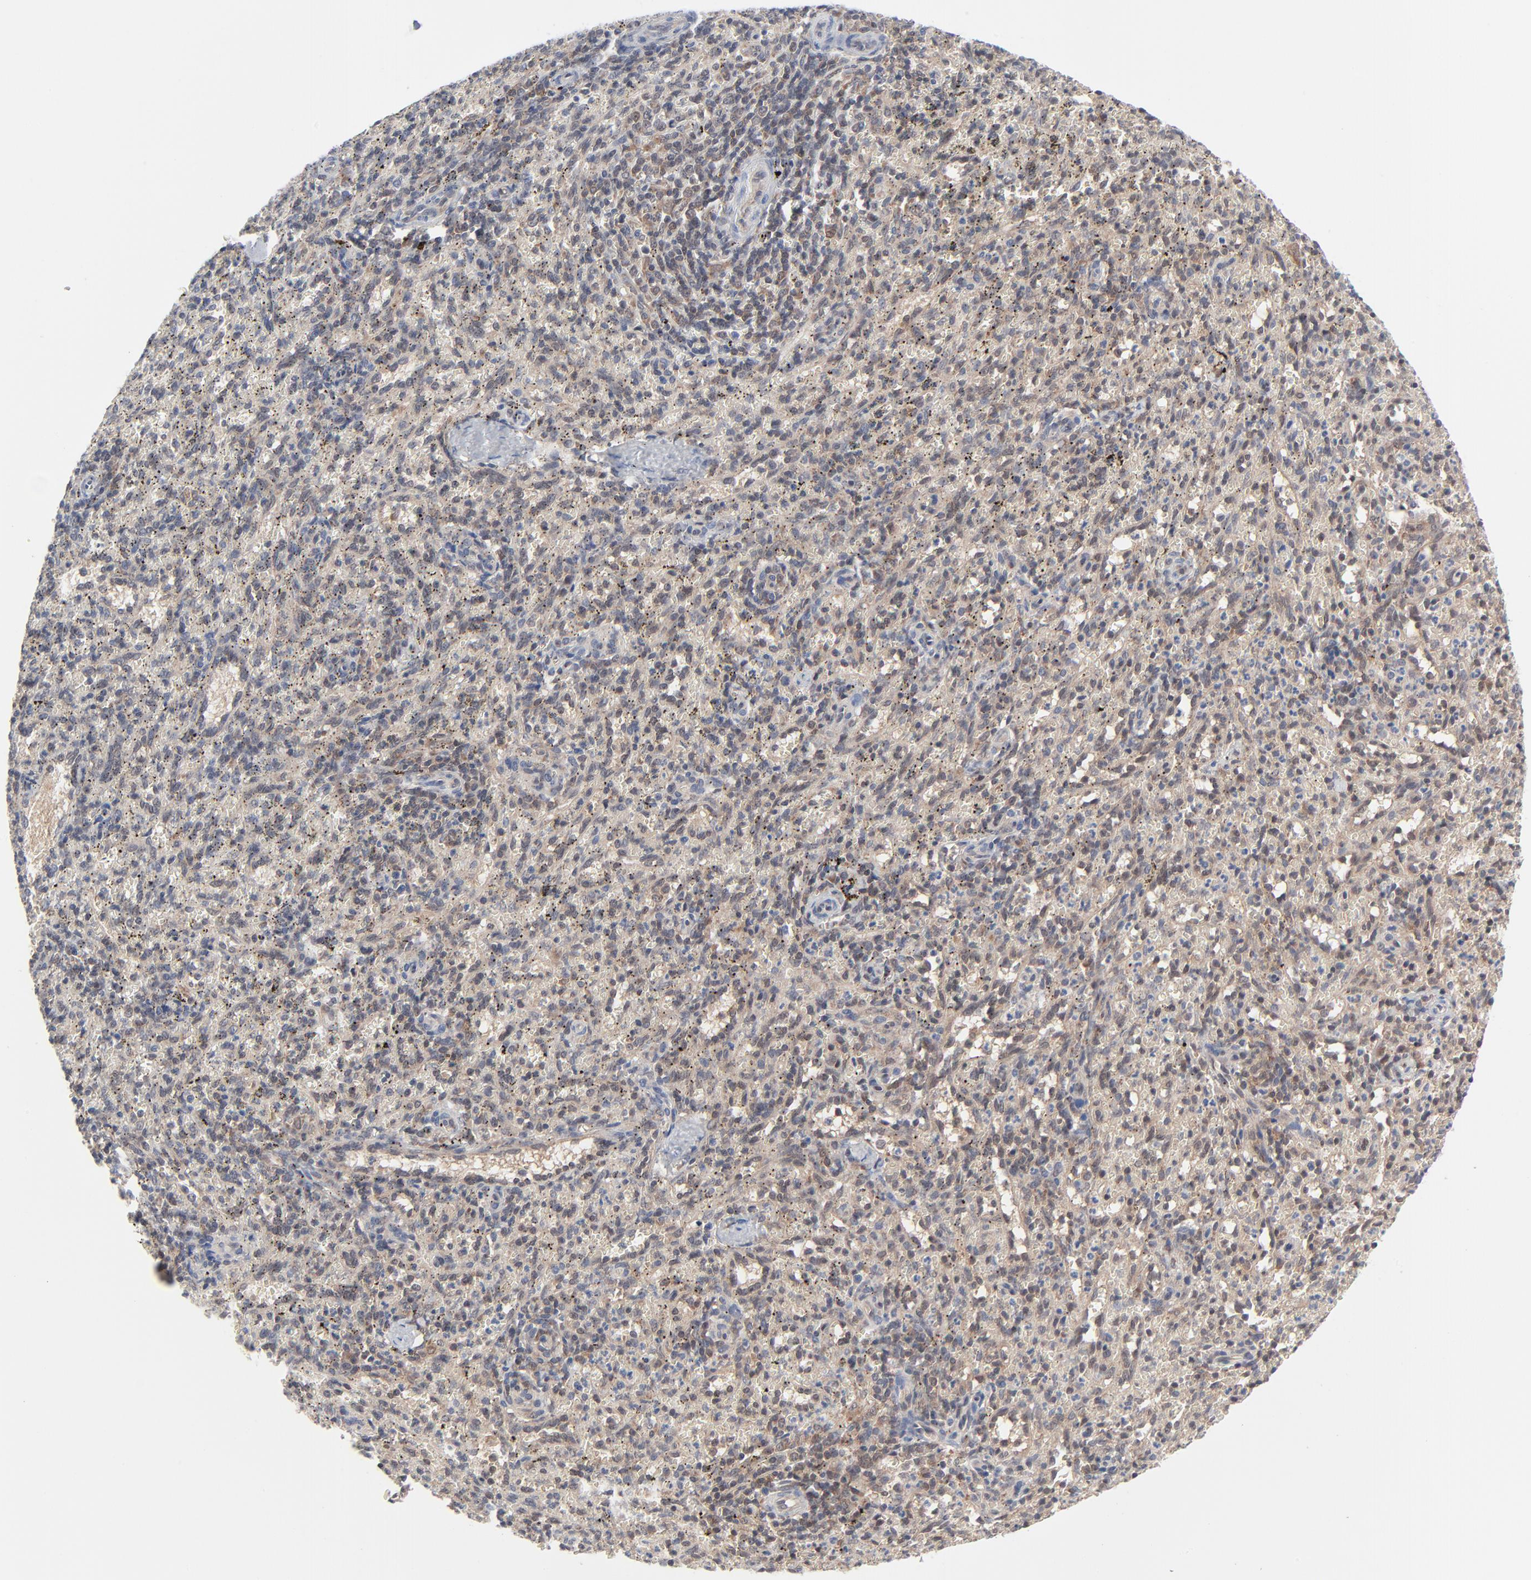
{"staining": {"intensity": "weak", "quantity": "25%-75%", "location": "cytoplasmic/membranous"}, "tissue": "spleen", "cell_type": "Cells in red pulp", "image_type": "normal", "snomed": [{"axis": "morphology", "description": "Normal tissue, NOS"}, {"axis": "topography", "description": "Spleen"}], "caption": "Weak cytoplasmic/membranous staining for a protein is present in about 25%-75% of cells in red pulp of benign spleen using immunohistochemistry.", "gene": "RPS6KB1", "patient": {"sex": "female", "age": 10}}